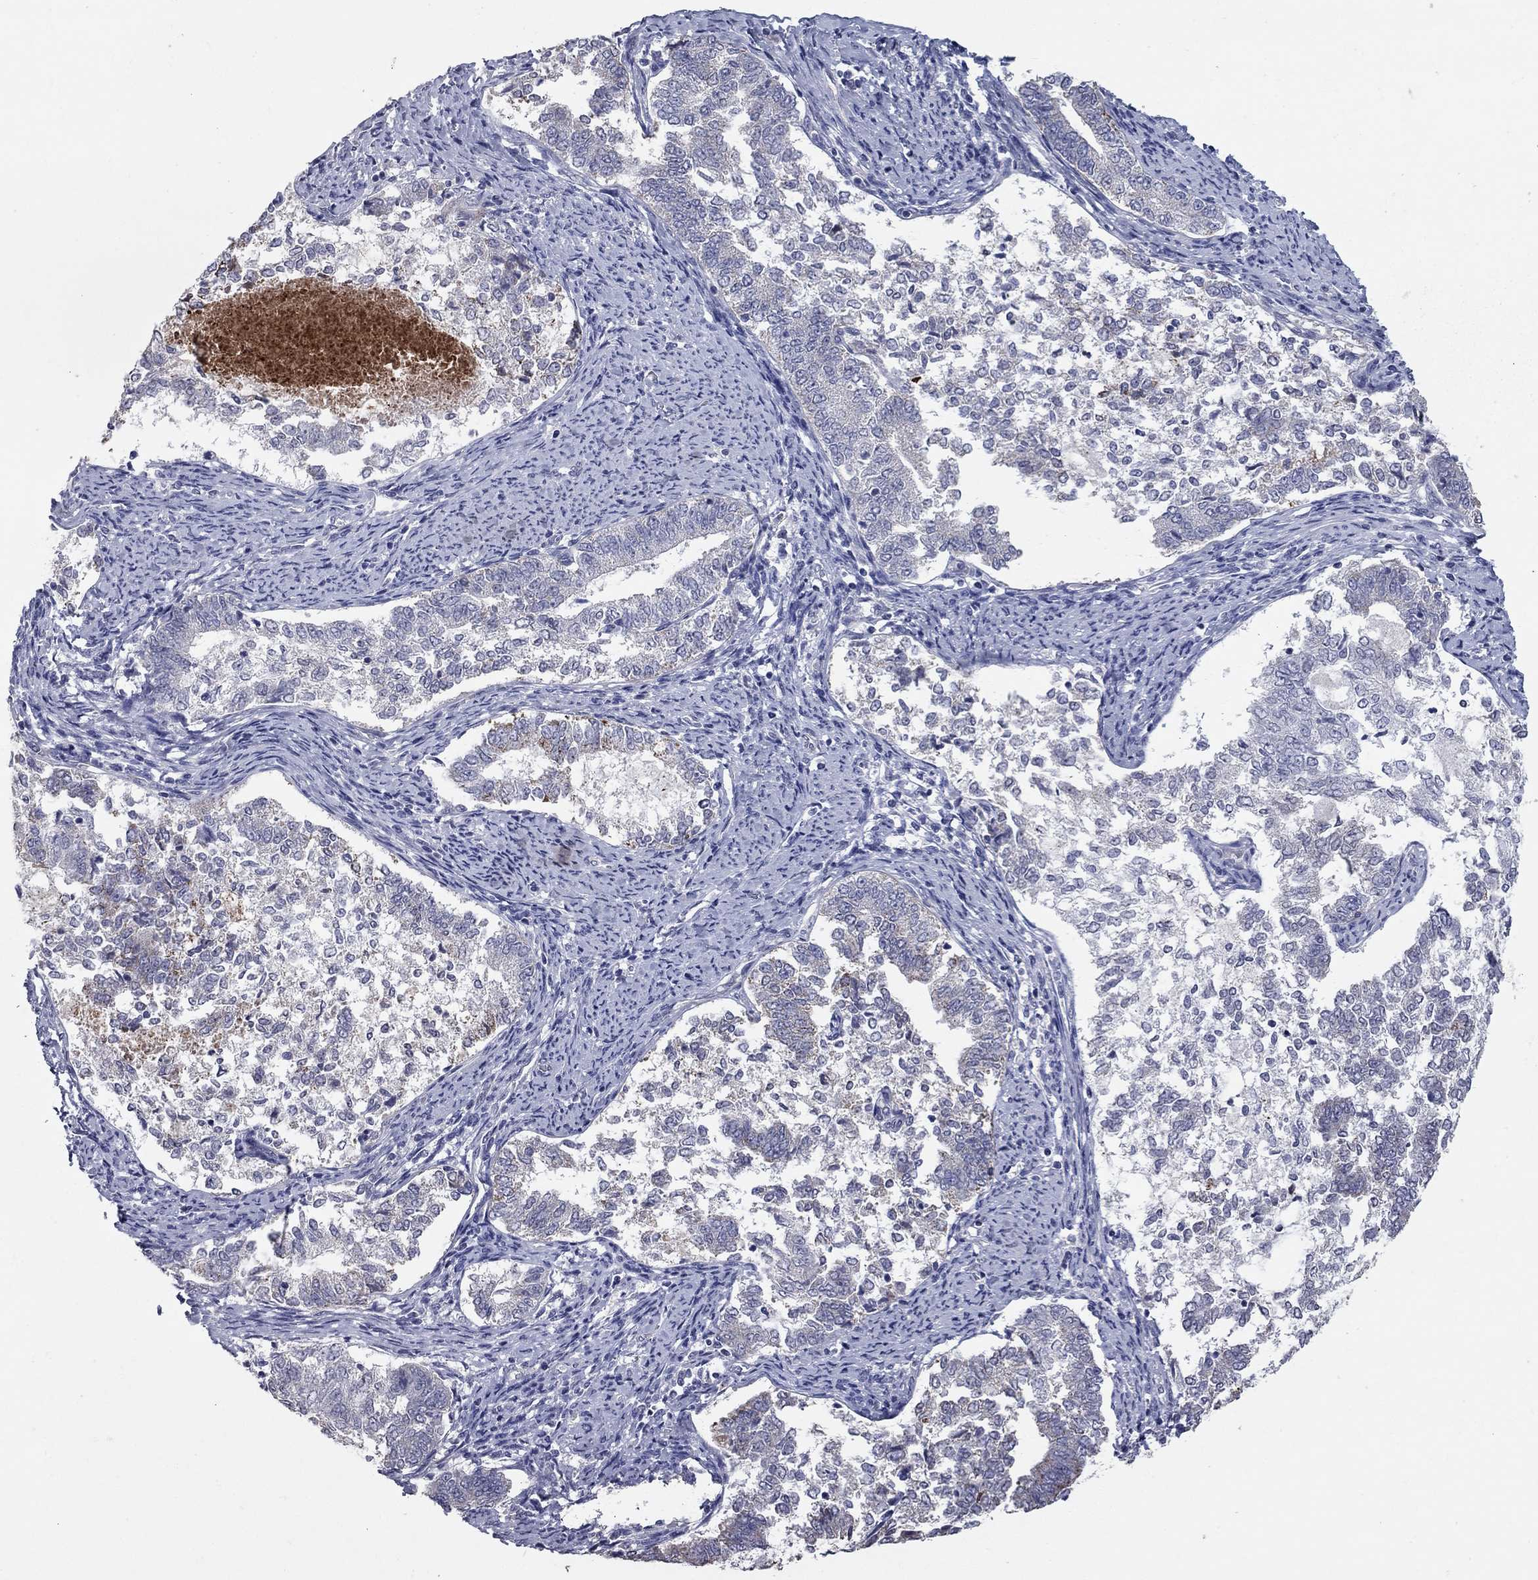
{"staining": {"intensity": "moderate", "quantity": "<25%", "location": "cytoplasmic/membranous"}, "tissue": "endometrial cancer", "cell_type": "Tumor cells", "image_type": "cancer", "snomed": [{"axis": "morphology", "description": "Adenocarcinoma, NOS"}, {"axis": "topography", "description": "Endometrium"}], "caption": "Endometrial cancer stained with DAB (3,3'-diaminobenzidine) immunohistochemistry reveals low levels of moderate cytoplasmic/membranous expression in approximately <25% of tumor cells. The staining was performed using DAB to visualize the protein expression in brown, while the nuclei were stained in blue with hematoxylin (Magnification: 20x).", "gene": "SHOC2", "patient": {"sex": "female", "age": 65}}